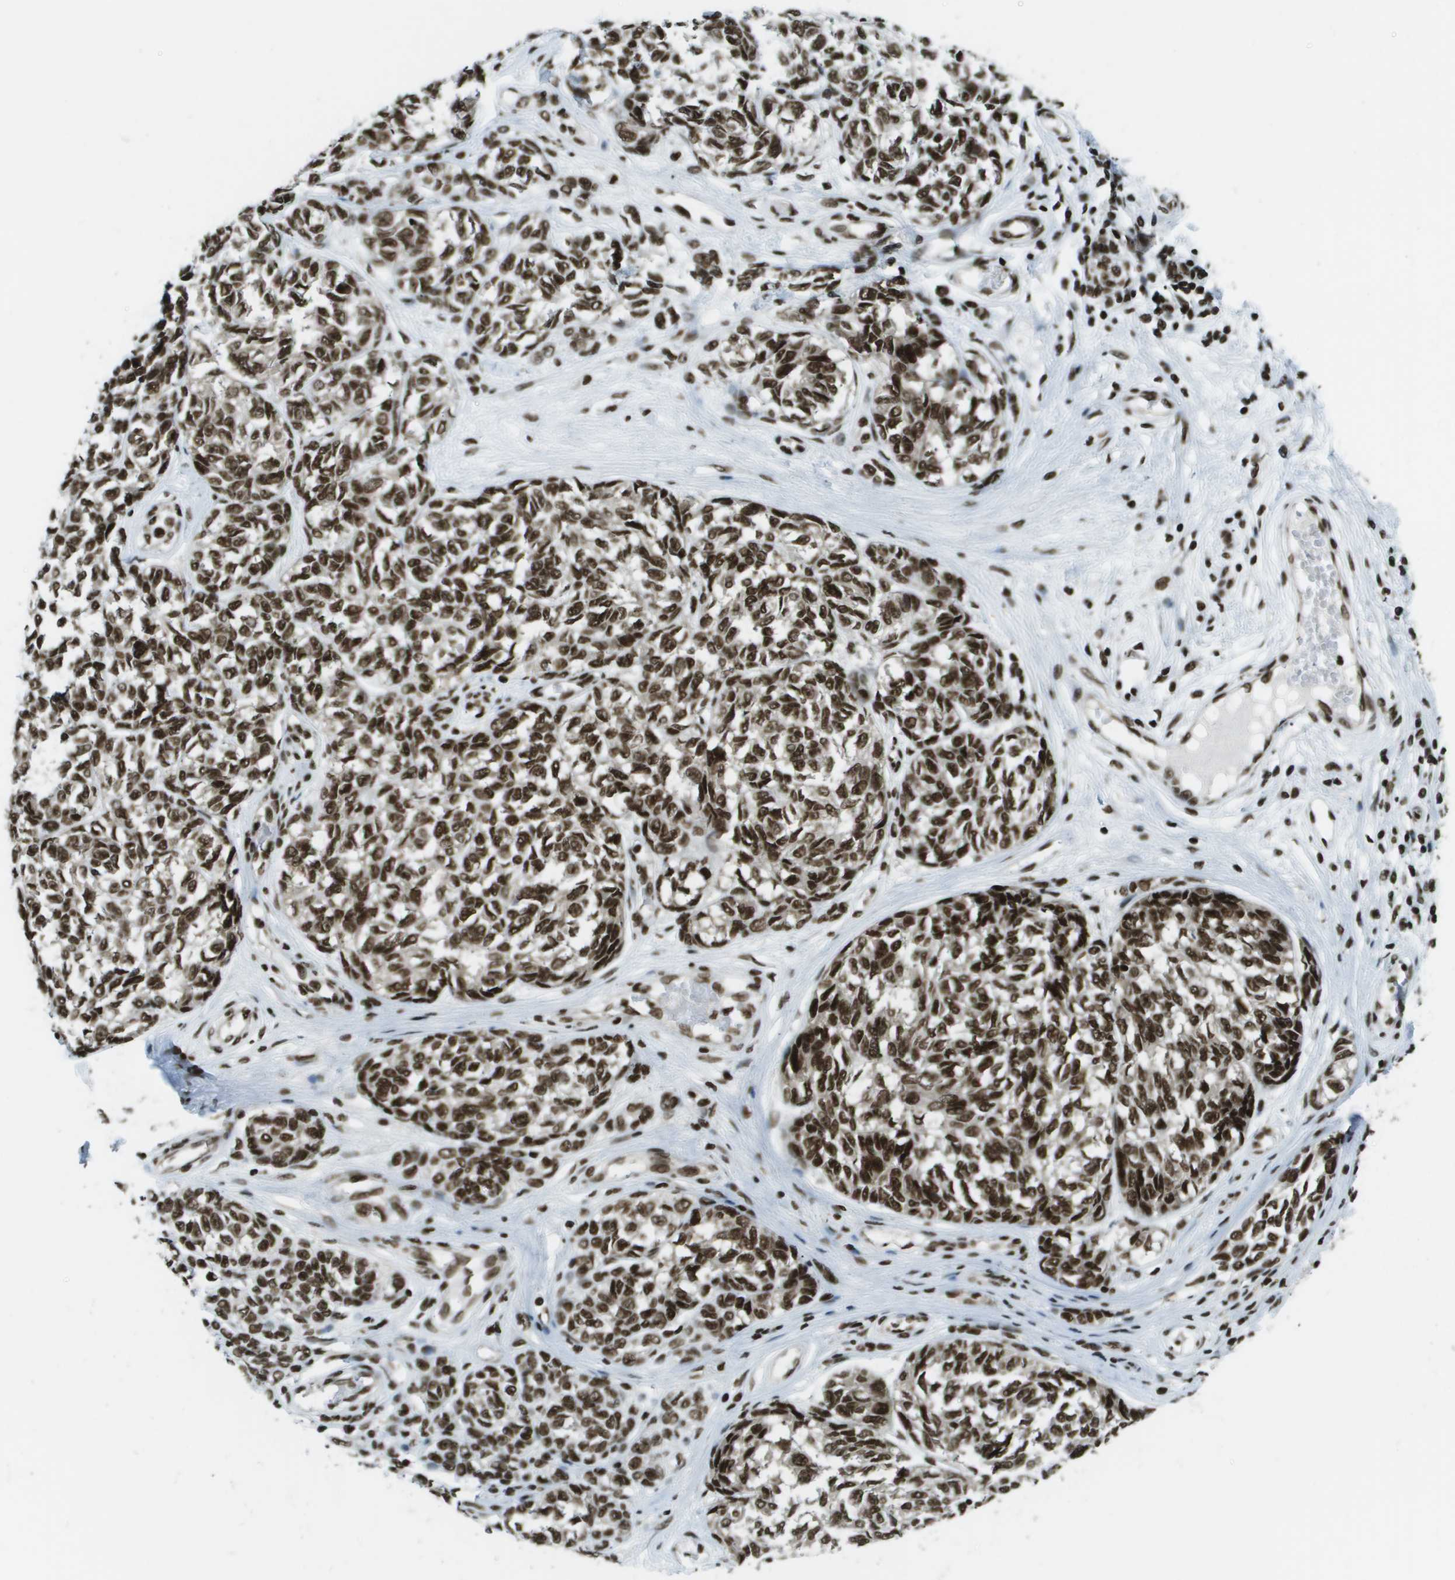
{"staining": {"intensity": "strong", "quantity": ">75%", "location": "nuclear"}, "tissue": "melanoma", "cell_type": "Tumor cells", "image_type": "cancer", "snomed": [{"axis": "morphology", "description": "Malignant melanoma, NOS"}, {"axis": "topography", "description": "Skin"}], "caption": "DAB immunohistochemical staining of human malignant melanoma reveals strong nuclear protein positivity in about >75% of tumor cells.", "gene": "GLYR1", "patient": {"sex": "female", "age": 64}}